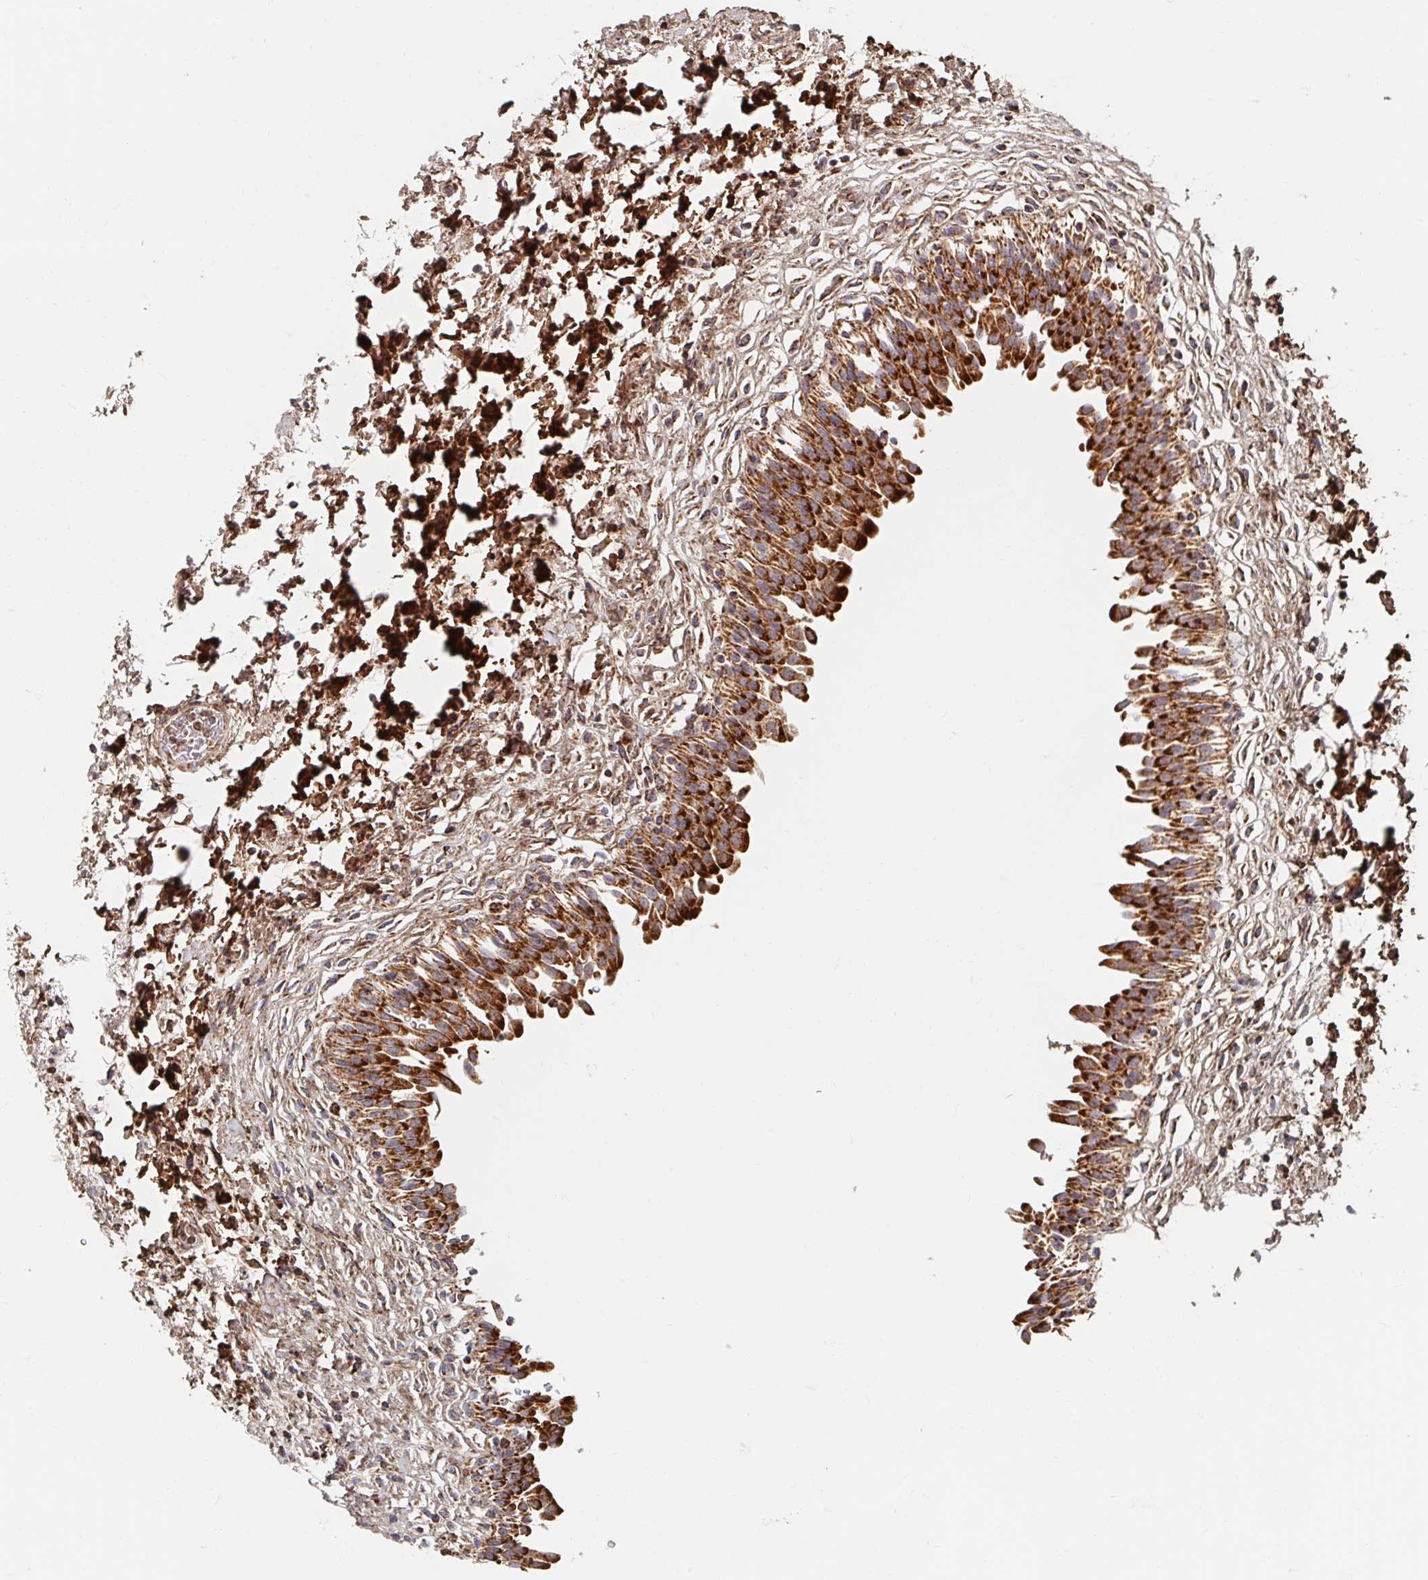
{"staining": {"intensity": "strong", "quantity": ">75%", "location": "cytoplasmic/membranous"}, "tissue": "urinary bladder", "cell_type": "Urothelial cells", "image_type": "normal", "snomed": [{"axis": "morphology", "description": "Normal tissue, NOS"}, {"axis": "topography", "description": "Urinary bladder"}], "caption": "This histopathology image shows normal urinary bladder stained with IHC to label a protein in brown. The cytoplasmic/membranous of urothelial cells show strong positivity for the protein. Nuclei are counter-stained blue.", "gene": "MAVS", "patient": {"sex": "male", "age": 37}}